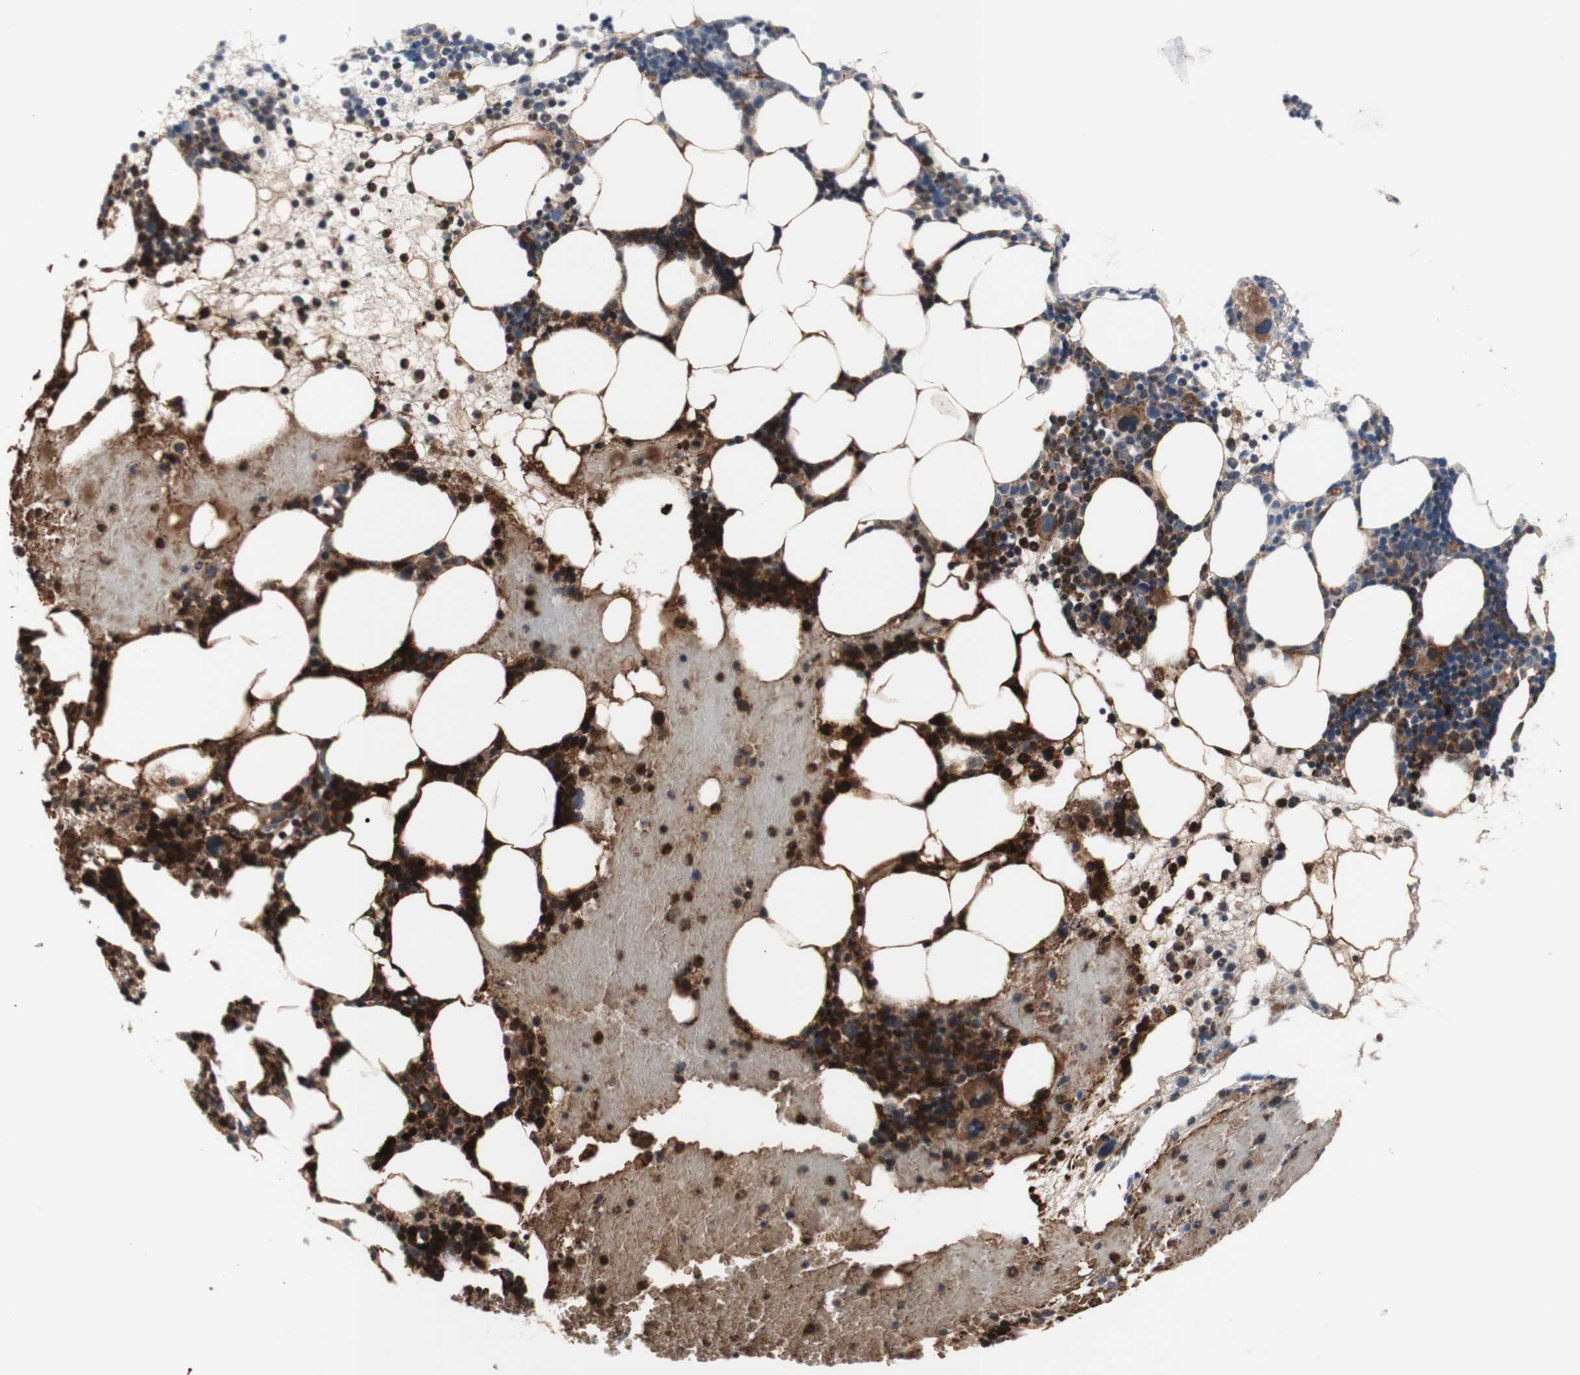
{"staining": {"intensity": "strong", "quantity": "25%-75%", "location": "cytoplasmic/membranous"}, "tissue": "bone marrow", "cell_type": "Hematopoietic cells", "image_type": "normal", "snomed": [{"axis": "morphology", "description": "Normal tissue, NOS"}, {"axis": "morphology", "description": "Inflammation, NOS"}, {"axis": "topography", "description": "Bone marrow"}], "caption": "This image demonstrates unremarkable bone marrow stained with IHC to label a protein in brown. The cytoplasmic/membranous of hematopoietic cells show strong positivity for the protein. Nuclei are counter-stained blue.", "gene": "CDON", "patient": {"sex": "female", "age": 79}}